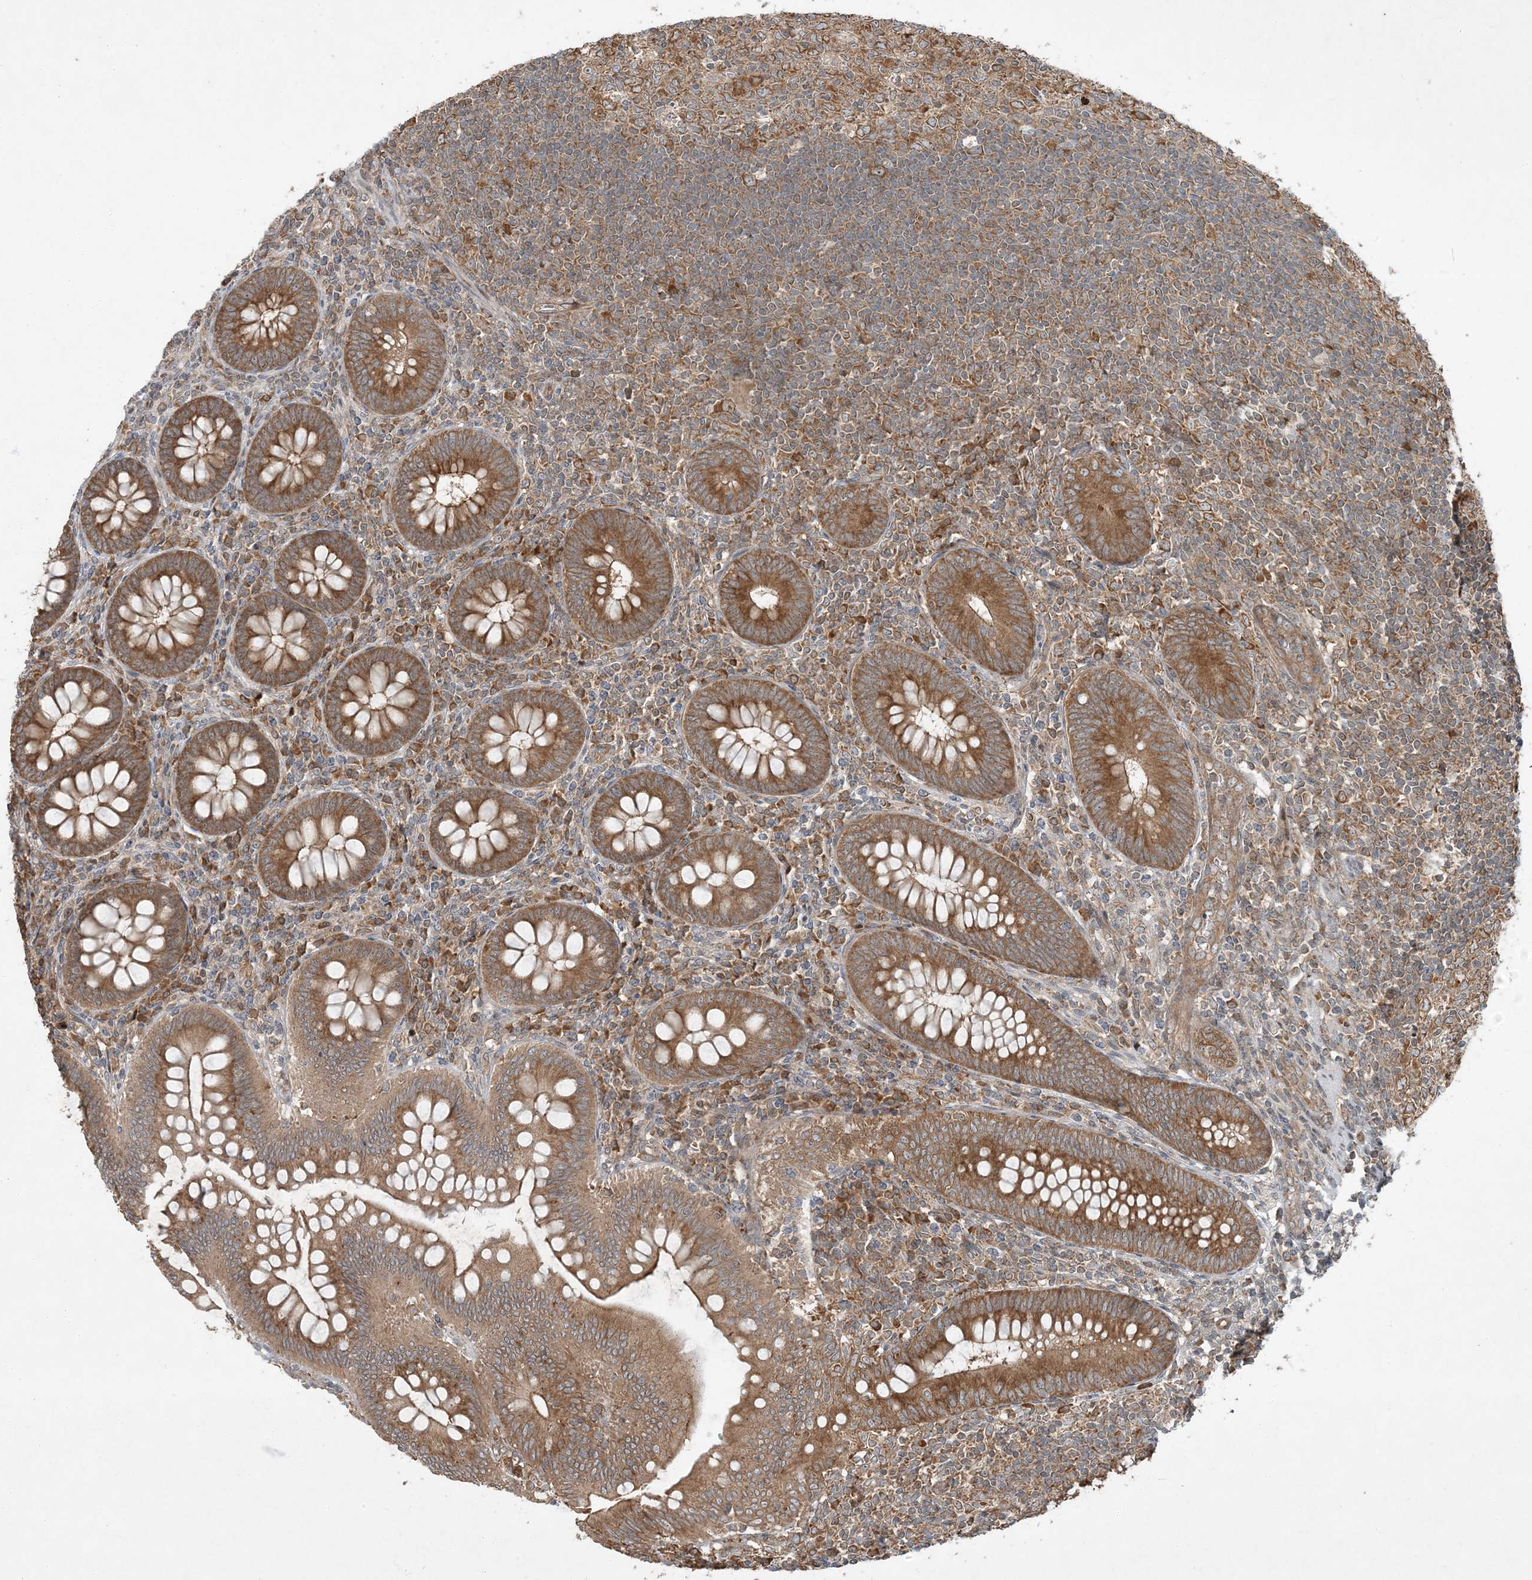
{"staining": {"intensity": "moderate", "quantity": ">75%", "location": "cytoplasmic/membranous"}, "tissue": "appendix", "cell_type": "Glandular cells", "image_type": "normal", "snomed": [{"axis": "morphology", "description": "Normal tissue, NOS"}, {"axis": "topography", "description": "Appendix"}], "caption": "Protein staining reveals moderate cytoplasmic/membranous positivity in about >75% of glandular cells in benign appendix.", "gene": "COMMD8", "patient": {"sex": "male", "age": 14}}